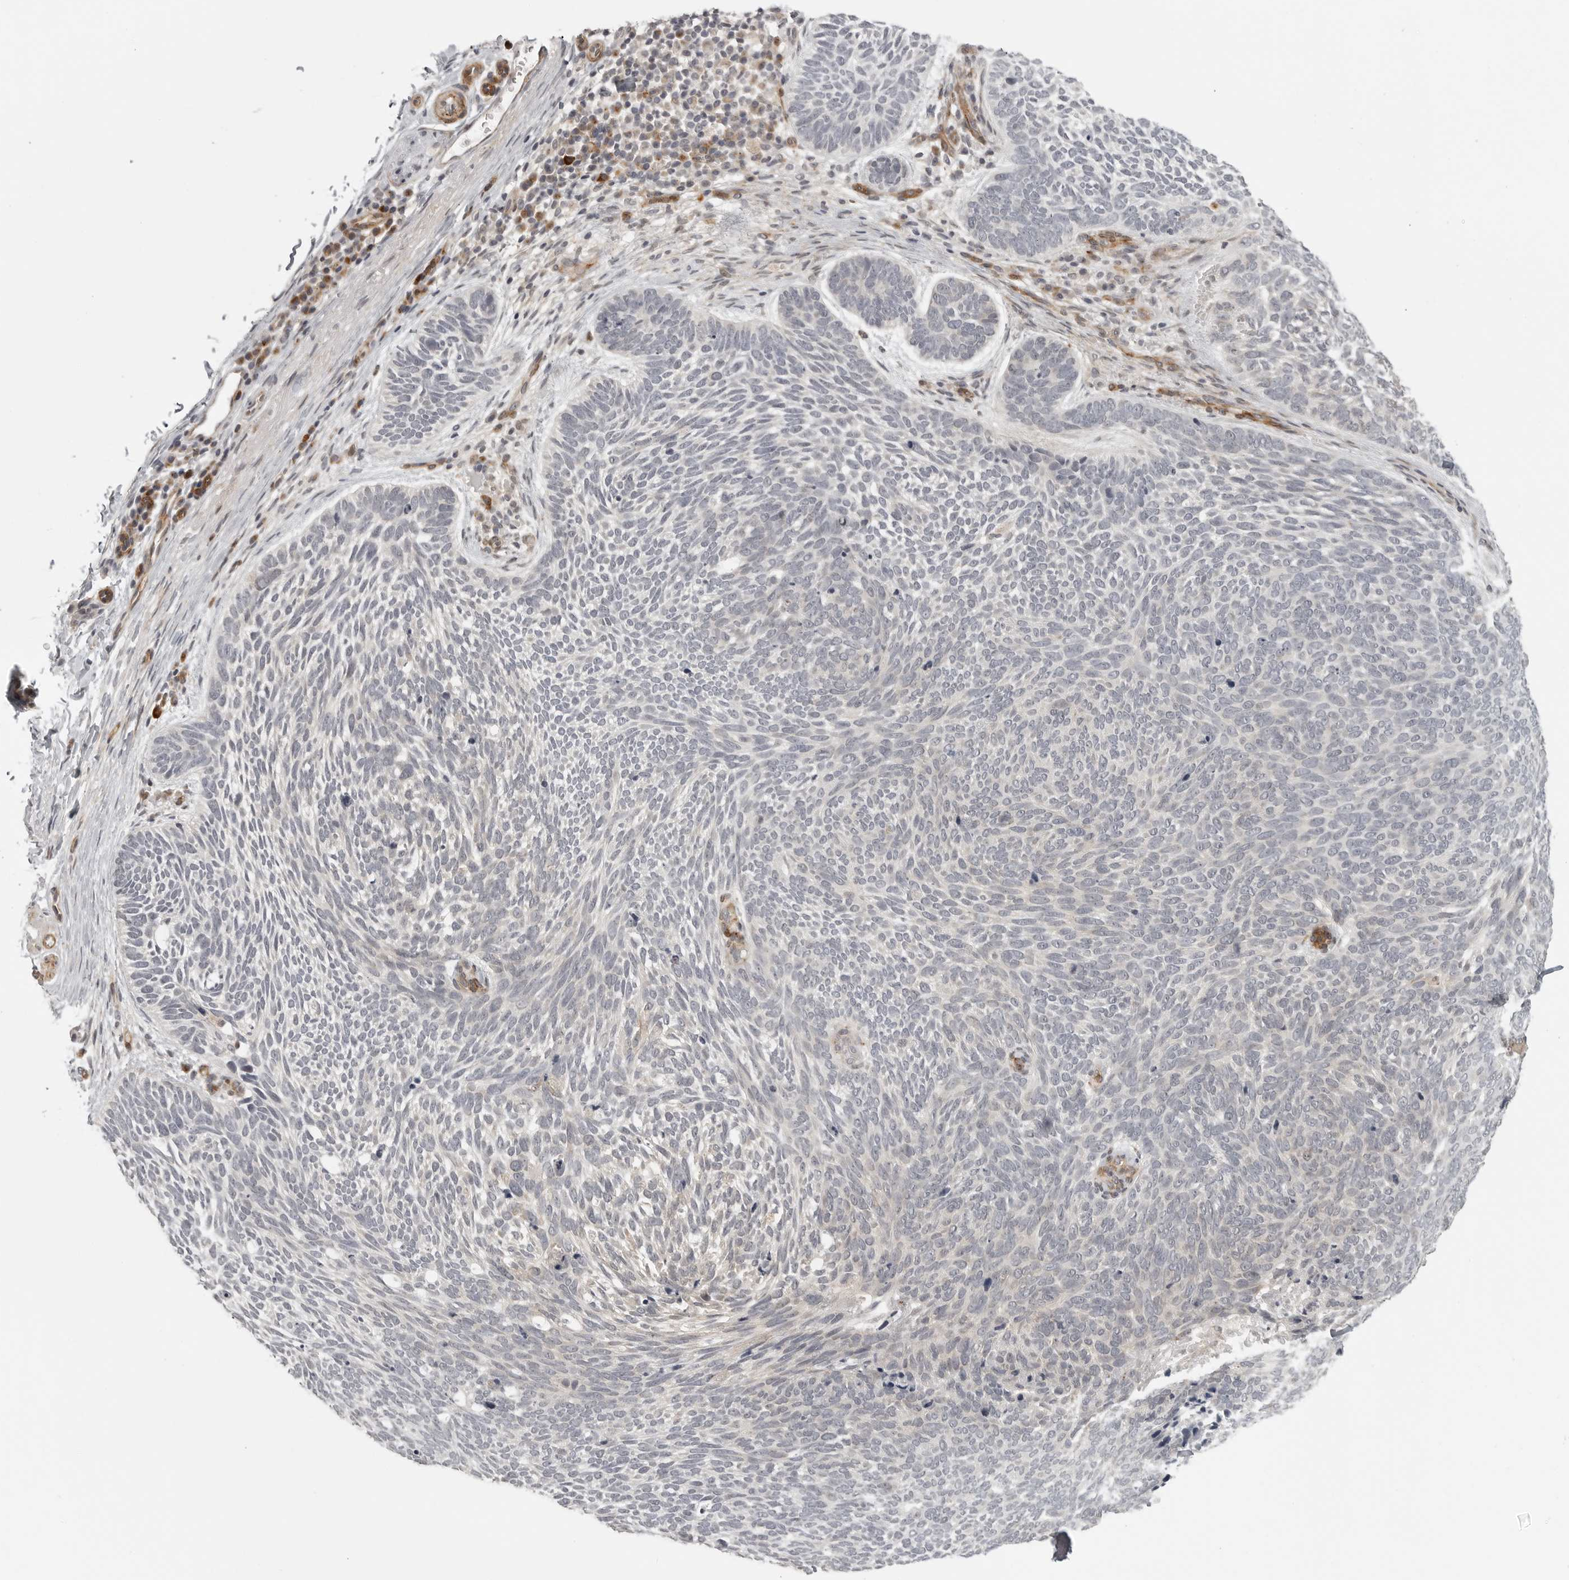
{"staining": {"intensity": "negative", "quantity": "none", "location": "none"}, "tissue": "skin cancer", "cell_type": "Tumor cells", "image_type": "cancer", "snomed": [{"axis": "morphology", "description": "Basal cell carcinoma"}, {"axis": "topography", "description": "Skin"}], "caption": "This is an immunohistochemistry (IHC) photomicrograph of basal cell carcinoma (skin). There is no expression in tumor cells.", "gene": "TUT4", "patient": {"sex": "female", "age": 85}}